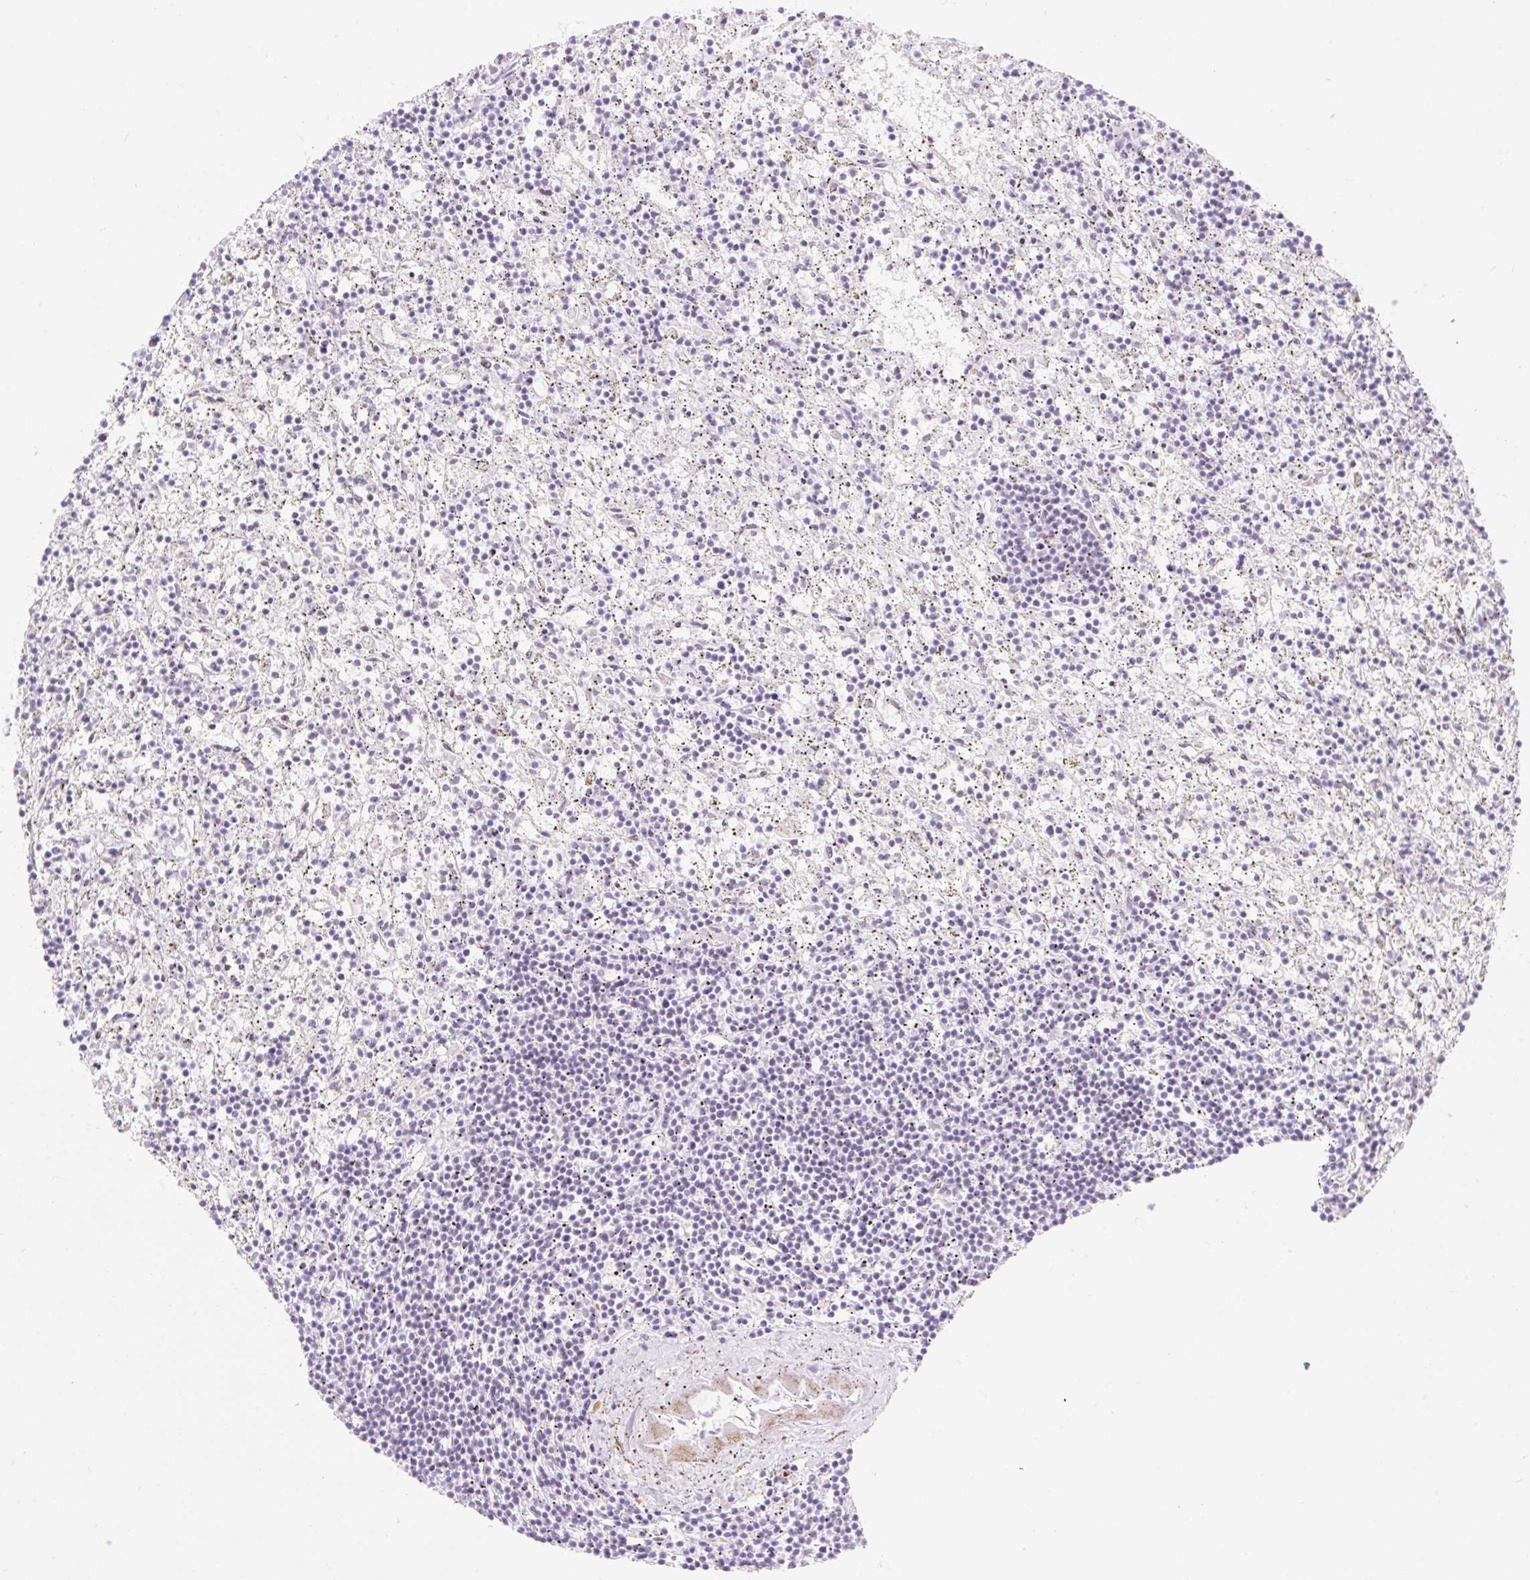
{"staining": {"intensity": "negative", "quantity": "none", "location": "none"}, "tissue": "lymphoma", "cell_type": "Tumor cells", "image_type": "cancer", "snomed": [{"axis": "morphology", "description": "Malignant lymphoma, non-Hodgkin's type, Low grade"}, {"axis": "topography", "description": "Spleen"}], "caption": "Tumor cells are negative for brown protein staining in low-grade malignant lymphoma, non-Hodgkin's type.", "gene": "H2BW1", "patient": {"sex": "male", "age": 76}}